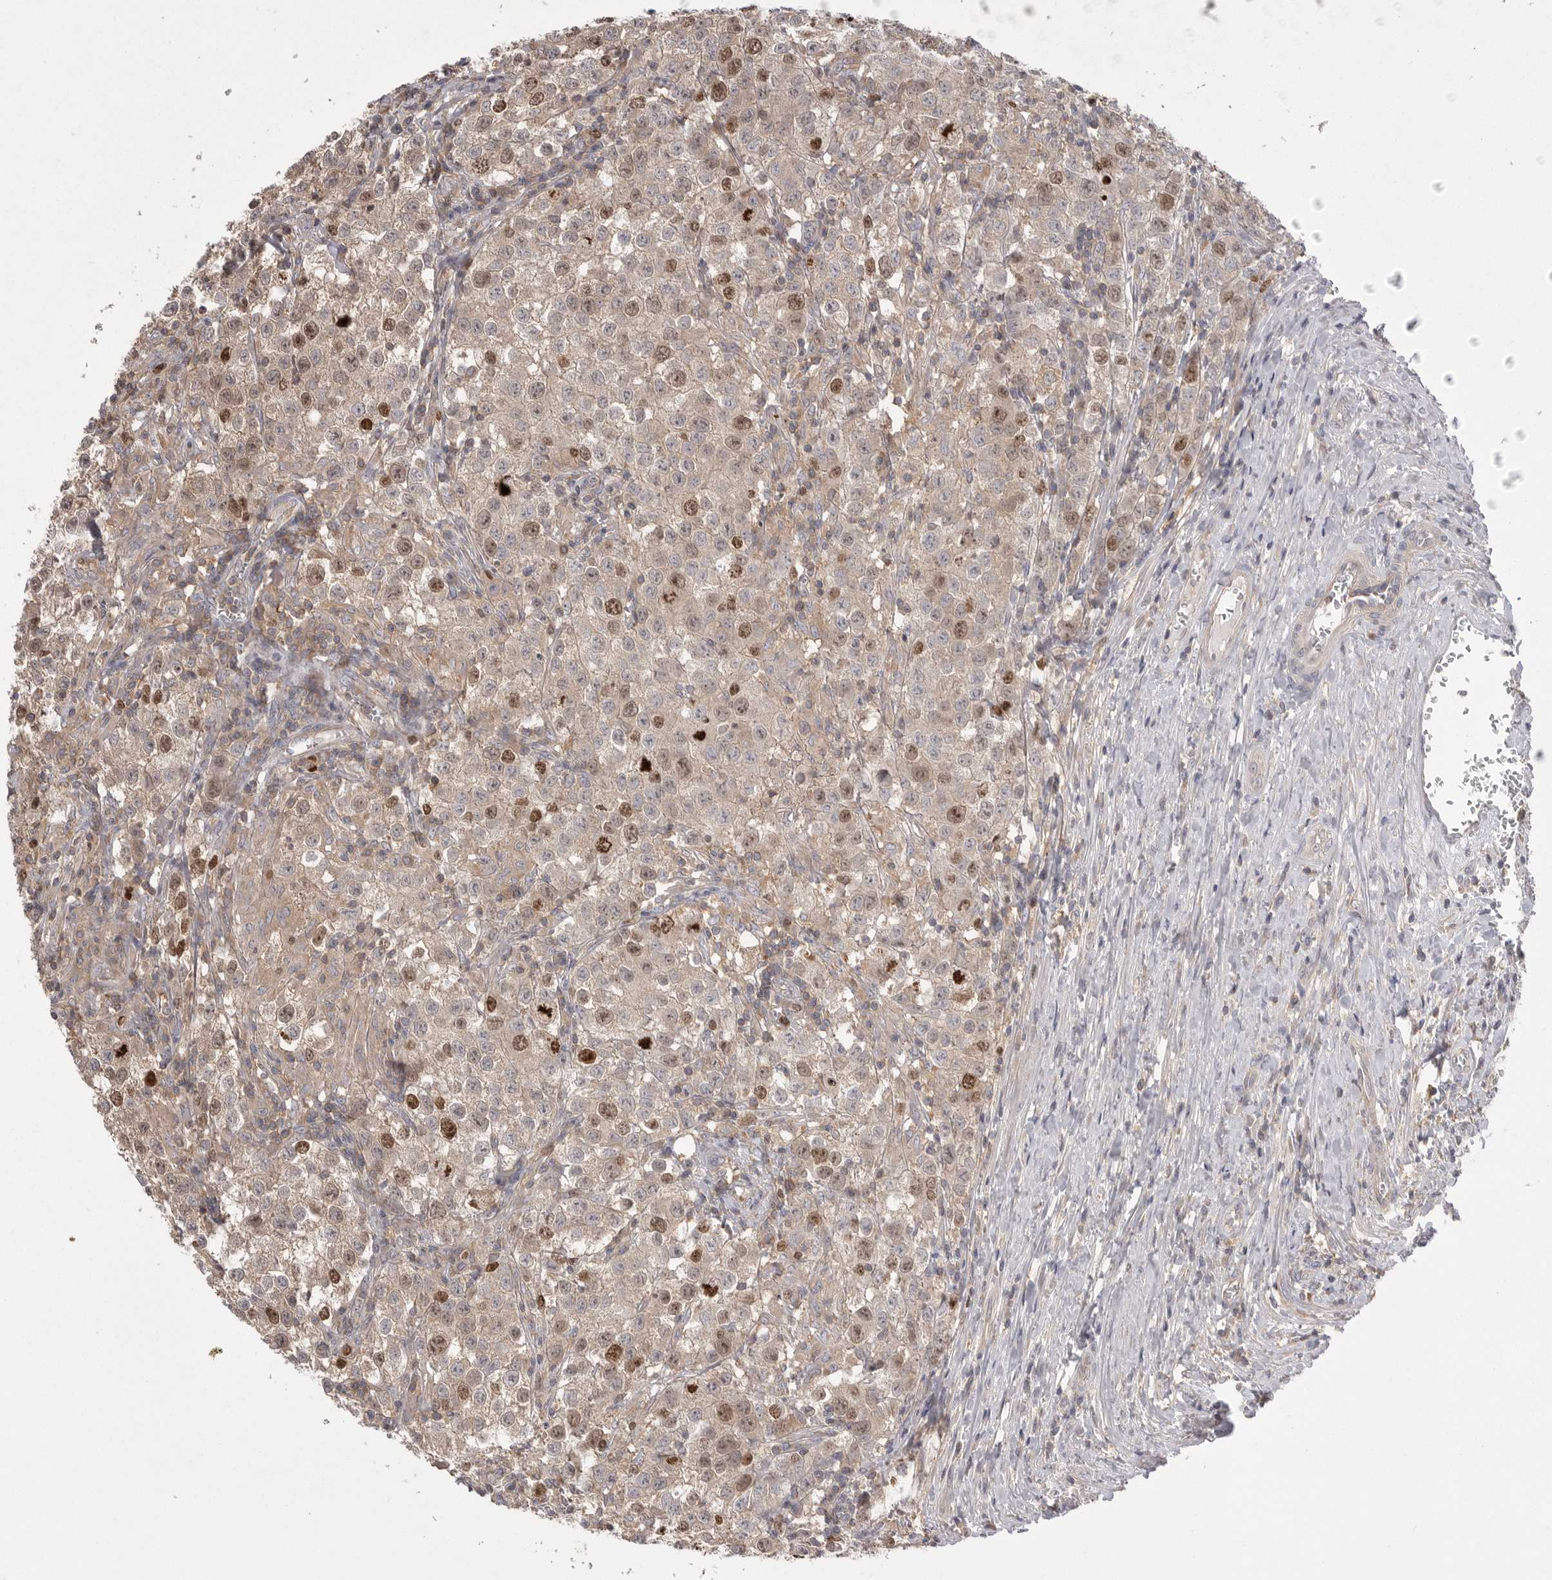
{"staining": {"intensity": "strong", "quantity": "<25%", "location": "cytoplasmic/membranous,nuclear"}, "tissue": "testis cancer", "cell_type": "Tumor cells", "image_type": "cancer", "snomed": [{"axis": "morphology", "description": "Seminoma, NOS"}, {"axis": "morphology", "description": "Carcinoma, Embryonal, NOS"}, {"axis": "topography", "description": "Testis"}], "caption": "This is a photomicrograph of immunohistochemistry (IHC) staining of testis seminoma, which shows strong positivity in the cytoplasmic/membranous and nuclear of tumor cells.", "gene": "TOP2A", "patient": {"sex": "male", "age": 43}}